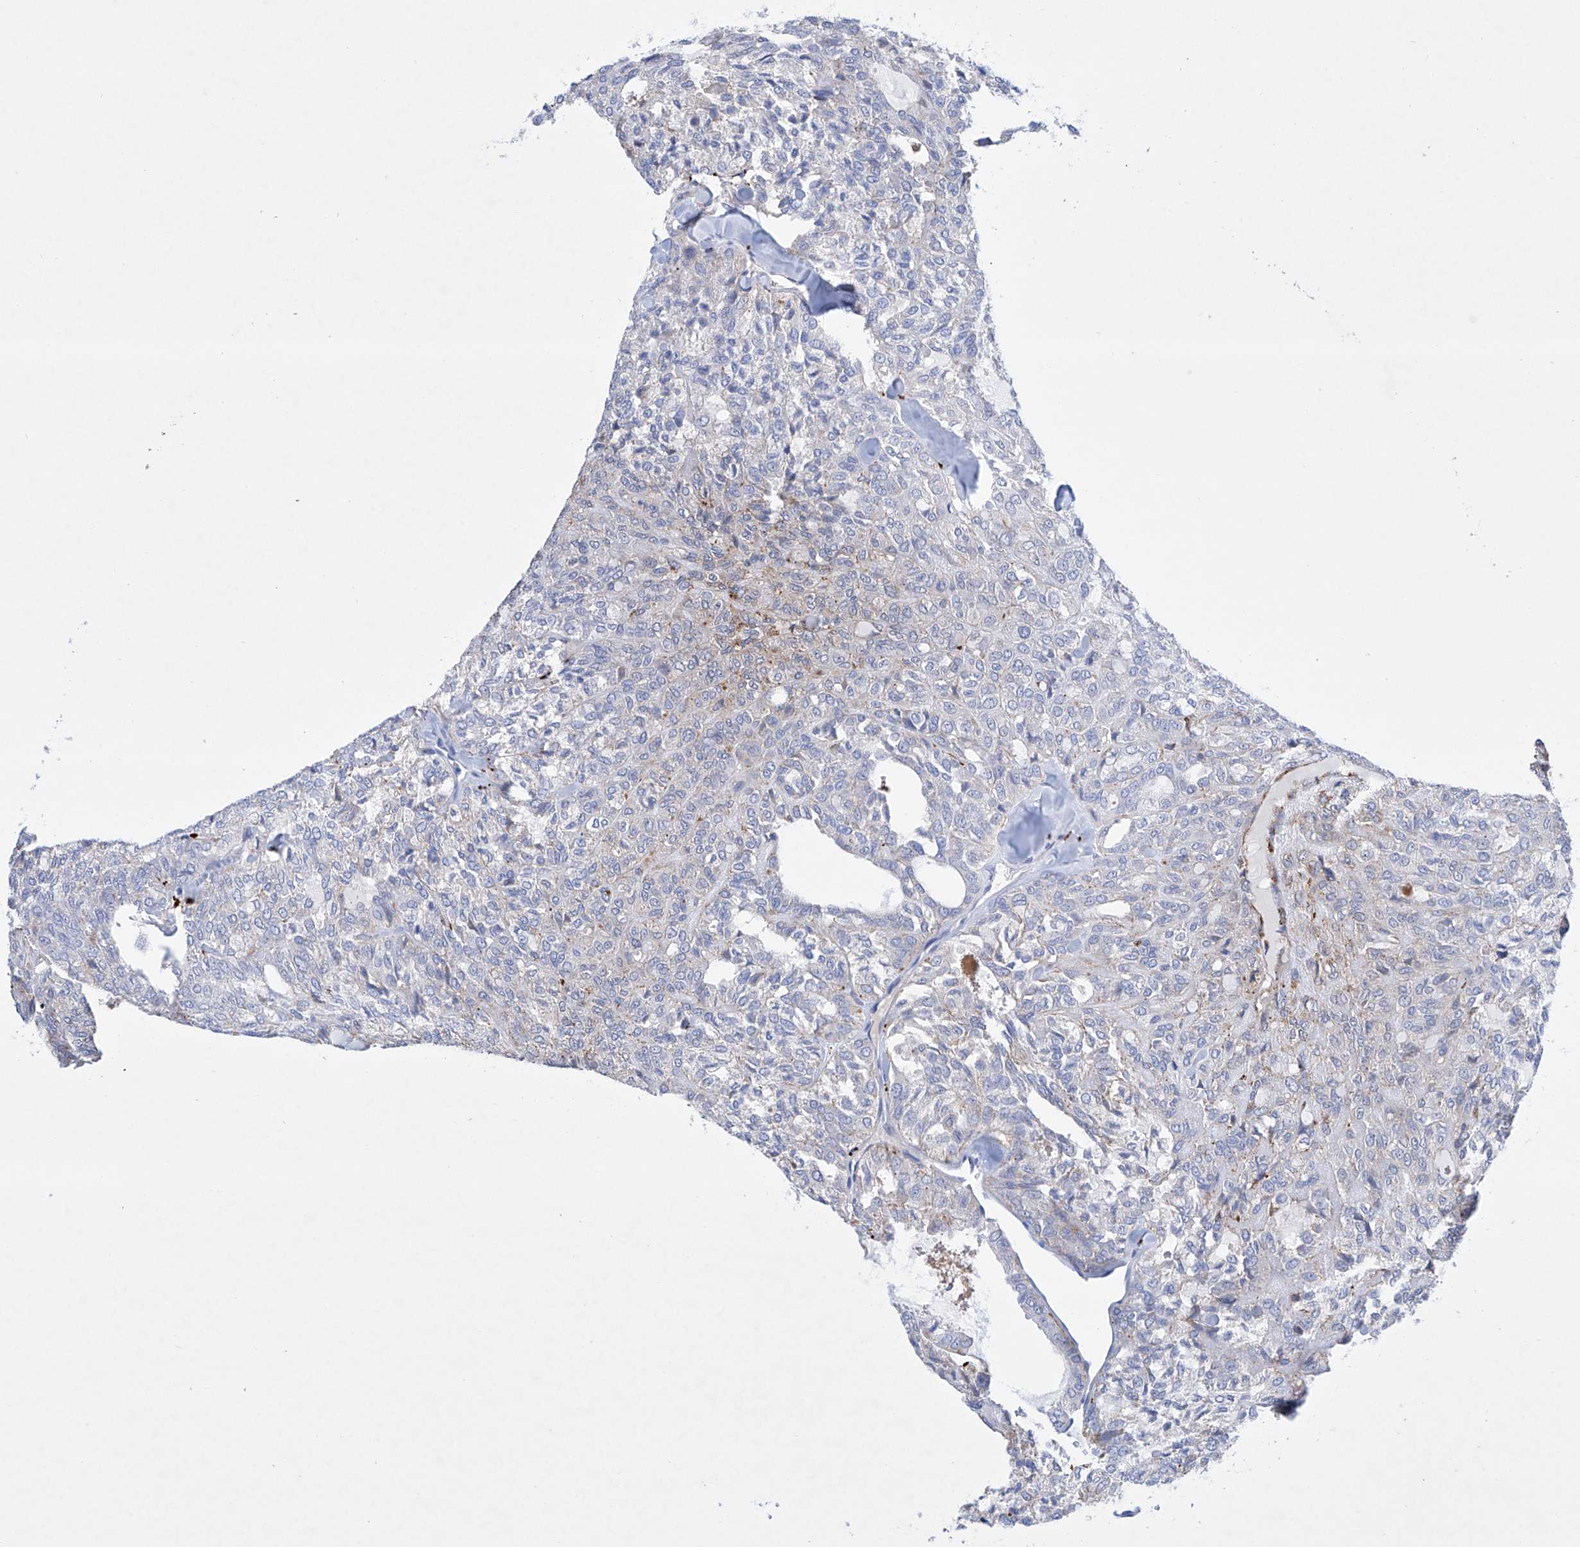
{"staining": {"intensity": "negative", "quantity": "none", "location": "none"}, "tissue": "thyroid cancer", "cell_type": "Tumor cells", "image_type": "cancer", "snomed": [{"axis": "morphology", "description": "Follicular adenoma carcinoma, NOS"}, {"axis": "topography", "description": "Thyroid gland"}], "caption": "Immunohistochemistry of thyroid cancer reveals no staining in tumor cells.", "gene": "LURAP1", "patient": {"sex": "male", "age": 75}}